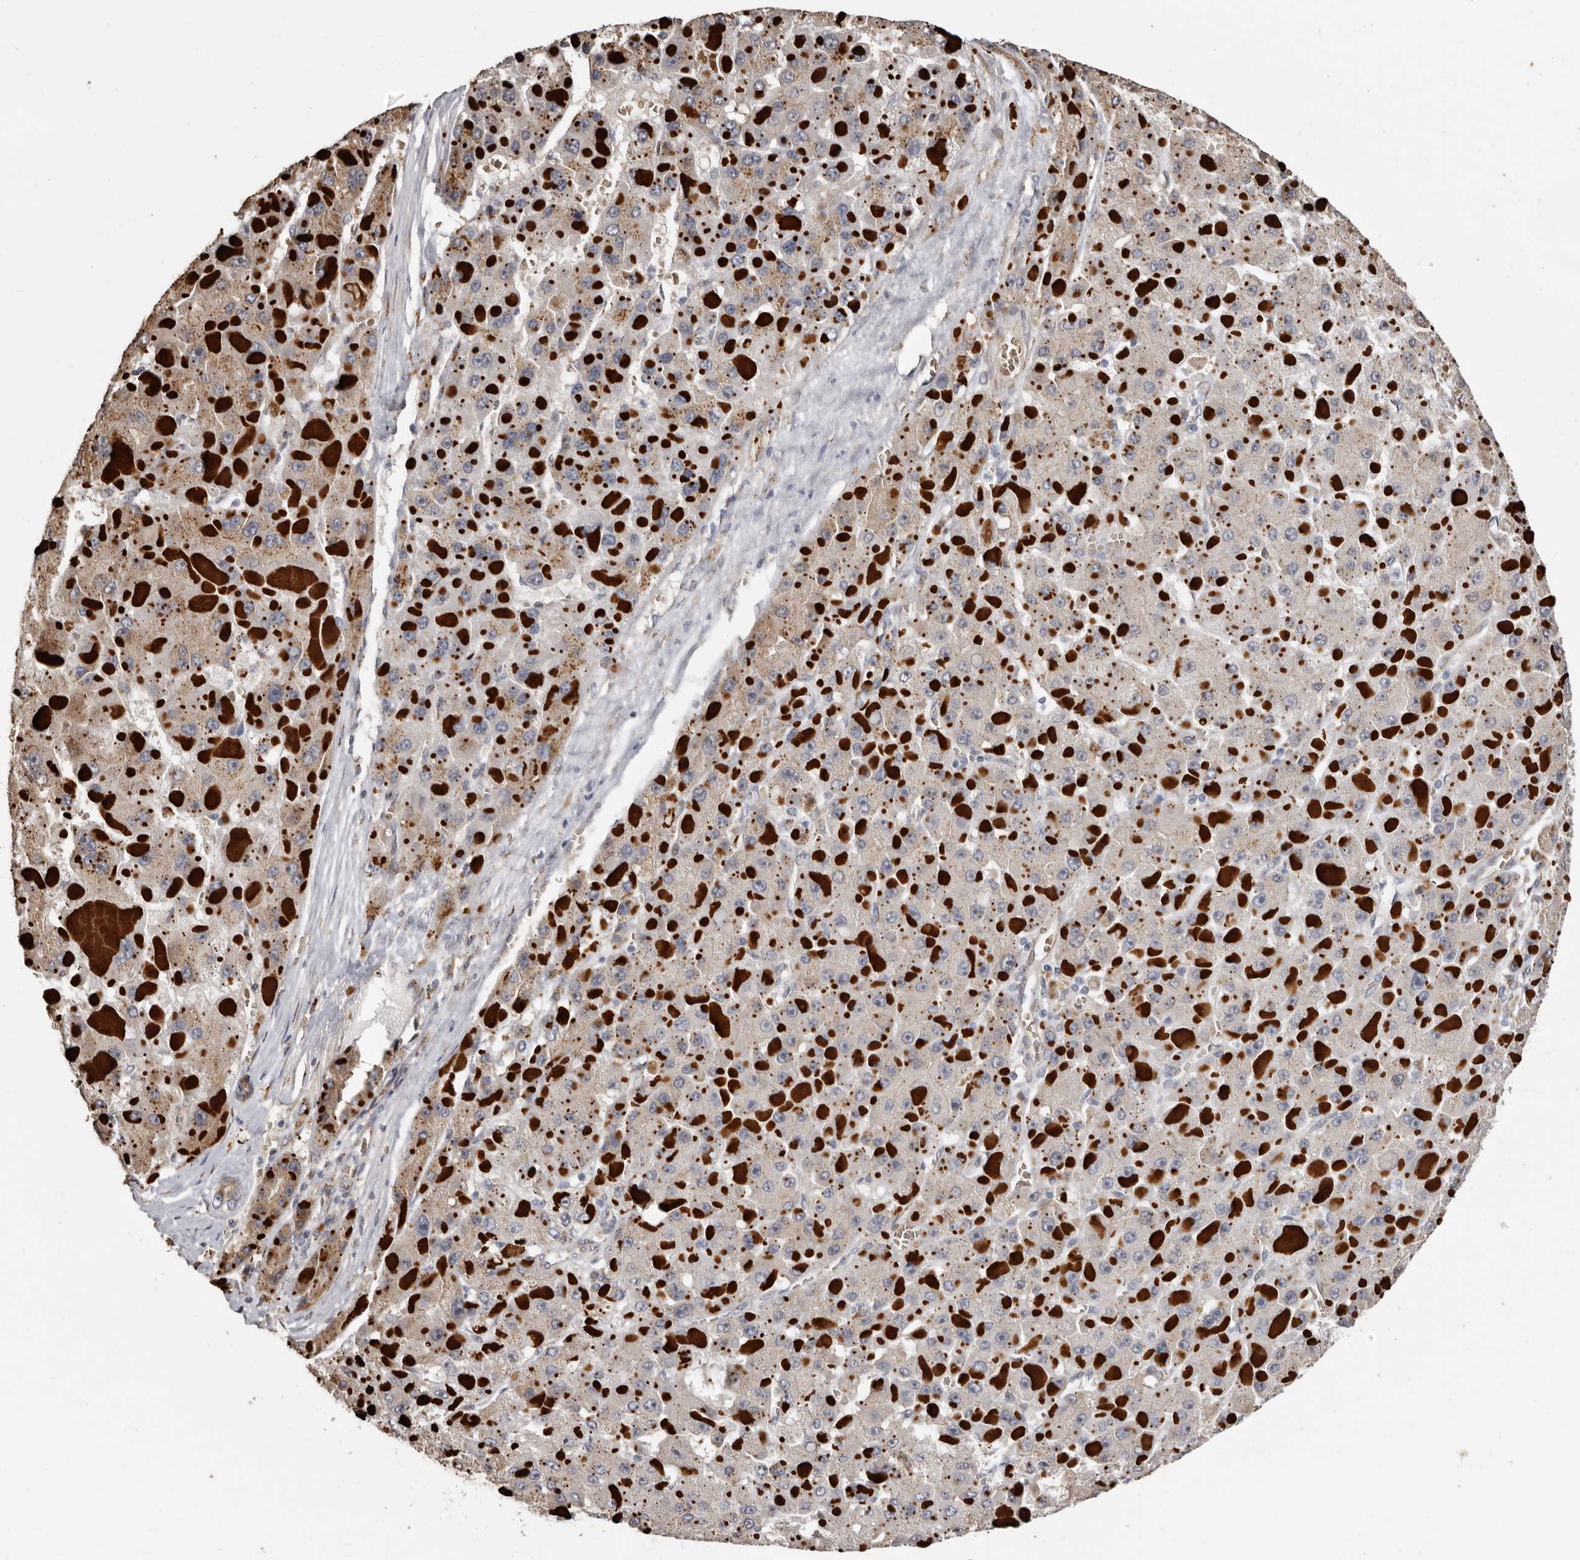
{"staining": {"intensity": "weak", "quantity": ">75%", "location": "cytoplasmic/membranous"}, "tissue": "liver cancer", "cell_type": "Tumor cells", "image_type": "cancer", "snomed": [{"axis": "morphology", "description": "Carcinoma, Hepatocellular, NOS"}, {"axis": "topography", "description": "Liver"}], "caption": "A brown stain shows weak cytoplasmic/membranous positivity of a protein in hepatocellular carcinoma (liver) tumor cells. The protein is shown in brown color, while the nuclei are stained blue.", "gene": "ENTREP1", "patient": {"sex": "female", "age": 73}}